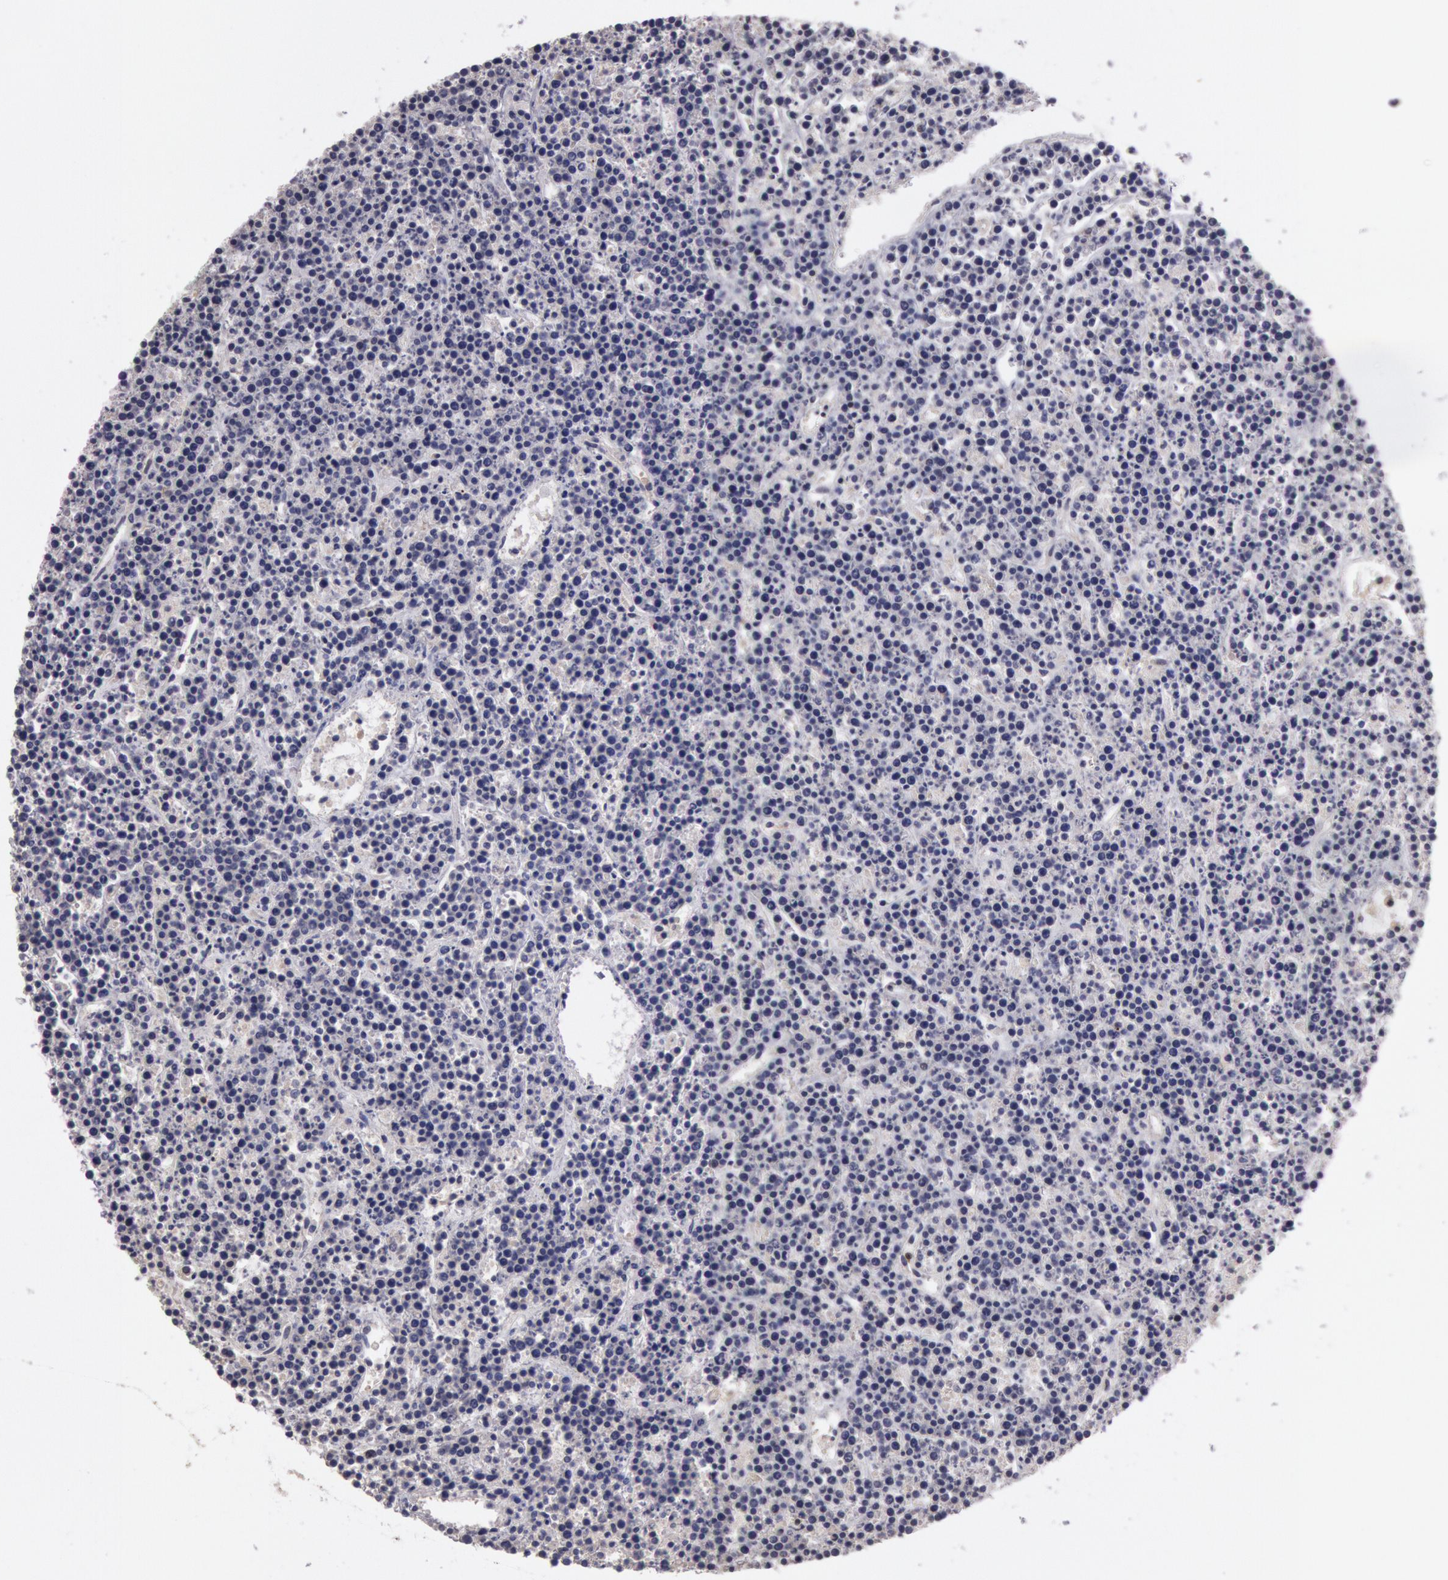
{"staining": {"intensity": "negative", "quantity": "none", "location": "none"}, "tissue": "lymphoma", "cell_type": "Tumor cells", "image_type": "cancer", "snomed": [{"axis": "morphology", "description": "Malignant lymphoma, non-Hodgkin's type, High grade"}, {"axis": "topography", "description": "Ovary"}], "caption": "The histopathology image displays no staining of tumor cells in malignant lymphoma, non-Hodgkin's type (high-grade).", "gene": "NMT2", "patient": {"sex": "female", "age": 56}}